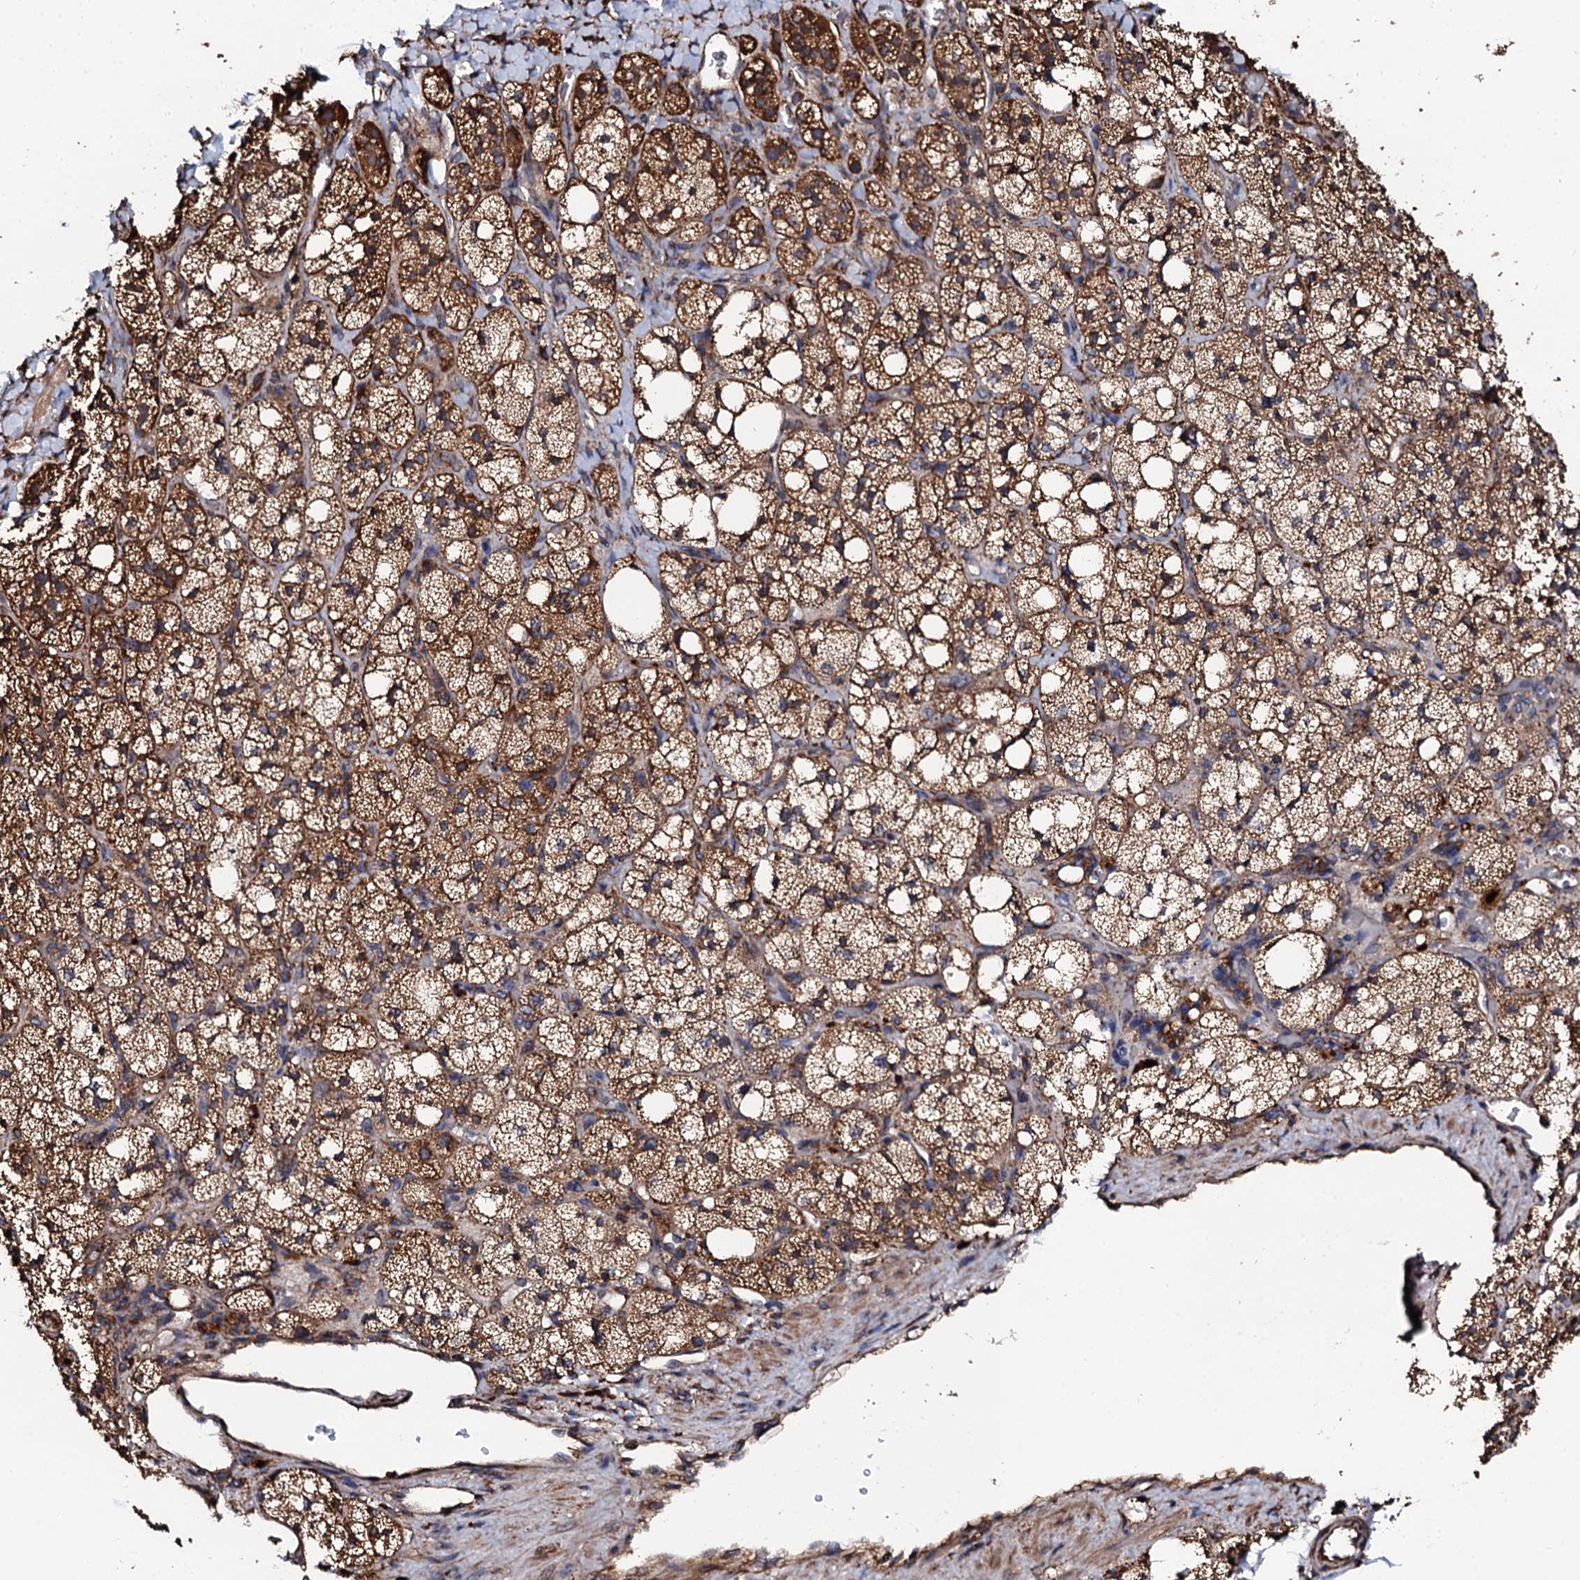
{"staining": {"intensity": "strong", "quantity": "25%-75%", "location": "cytoplasmic/membranous"}, "tissue": "adrenal gland", "cell_type": "Glandular cells", "image_type": "normal", "snomed": [{"axis": "morphology", "description": "Normal tissue, NOS"}, {"axis": "topography", "description": "Adrenal gland"}], "caption": "An immunohistochemistry photomicrograph of benign tissue is shown. Protein staining in brown highlights strong cytoplasmic/membranous positivity in adrenal gland within glandular cells. The protein is stained brown, and the nuclei are stained in blue (DAB IHC with brightfield microscopy, high magnification).", "gene": "CKAP5", "patient": {"sex": "male", "age": 61}}